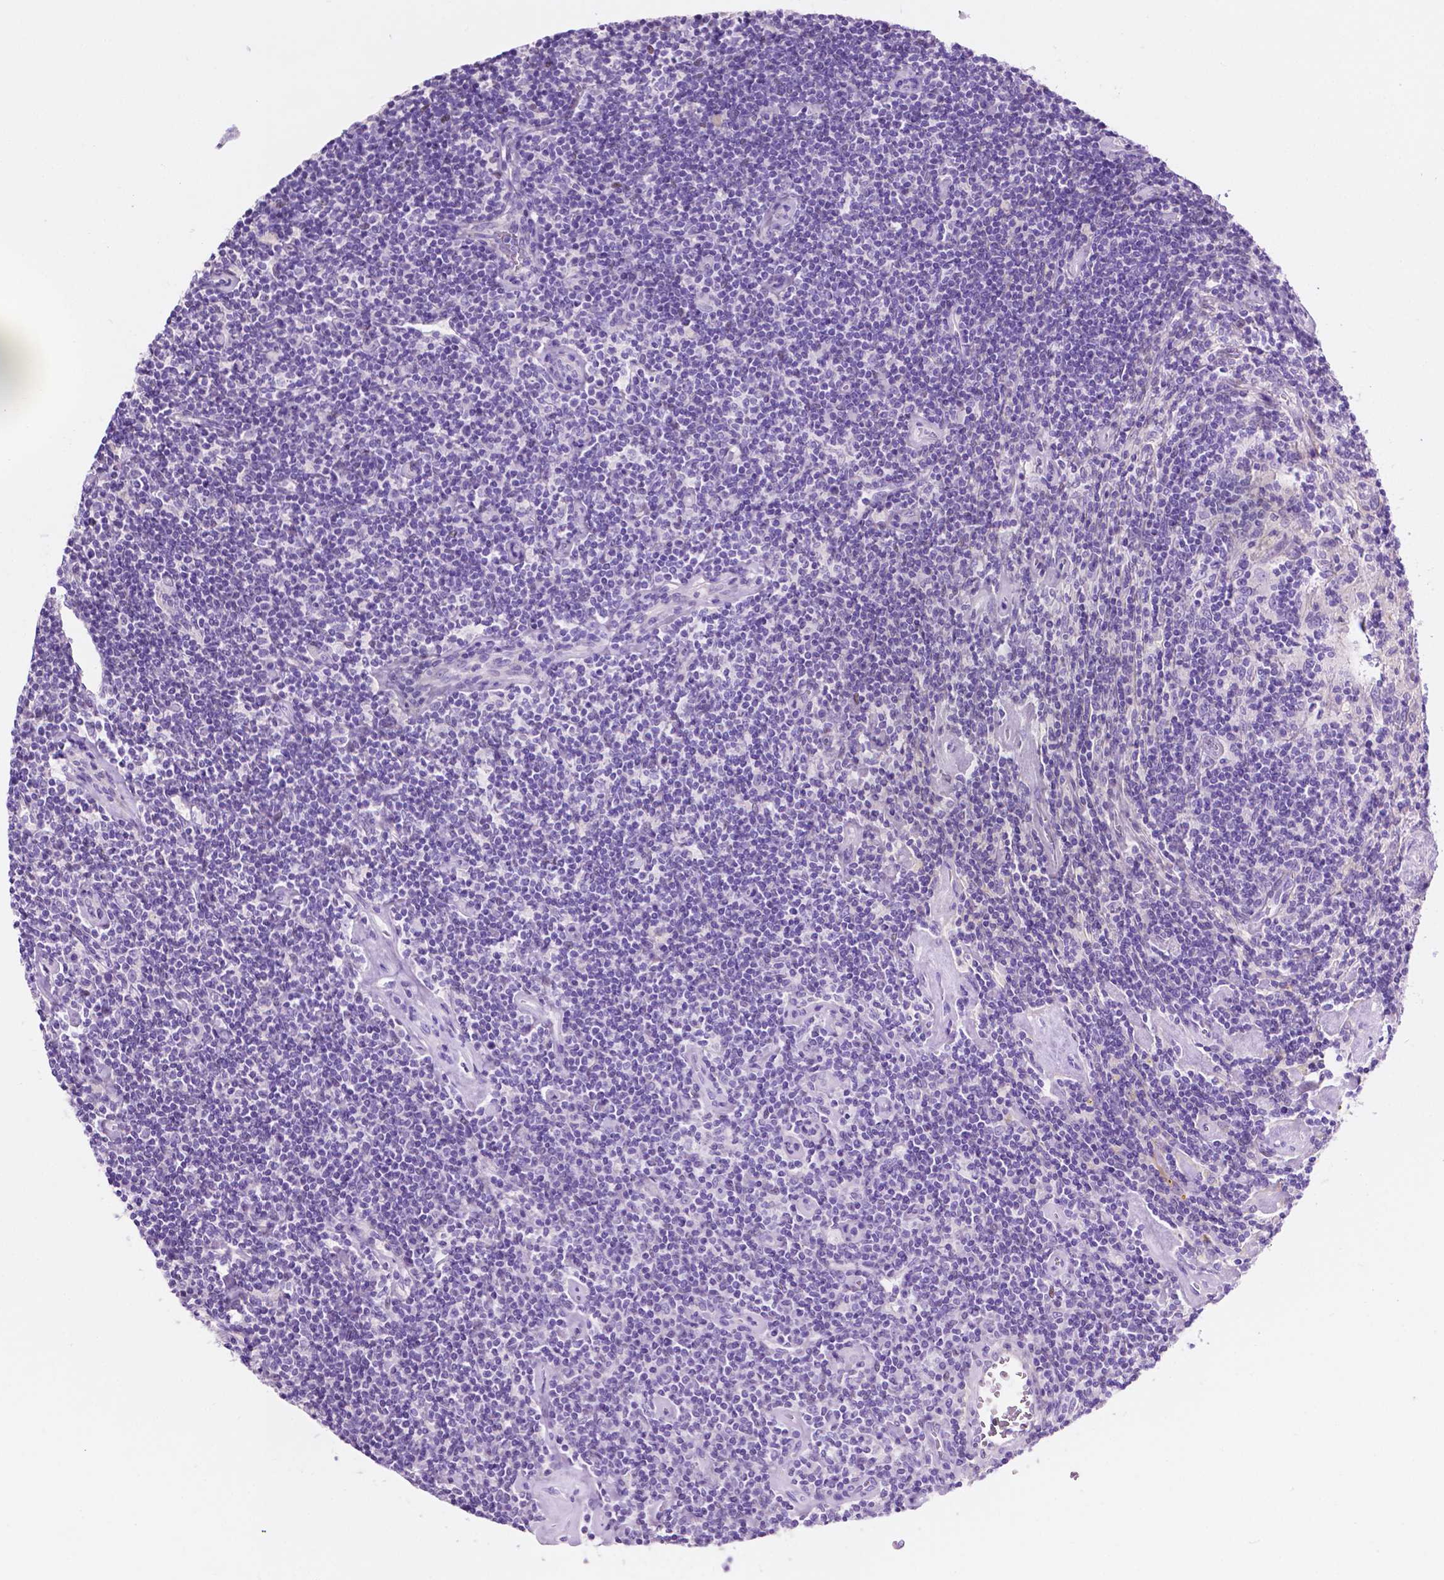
{"staining": {"intensity": "negative", "quantity": "none", "location": "none"}, "tissue": "lymphoma", "cell_type": "Tumor cells", "image_type": "cancer", "snomed": [{"axis": "morphology", "description": "Hodgkin's disease, NOS"}, {"axis": "topography", "description": "Lymph node"}], "caption": "Human Hodgkin's disease stained for a protein using immunohistochemistry exhibits no expression in tumor cells.", "gene": "IGFN1", "patient": {"sex": "male", "age": 40}}